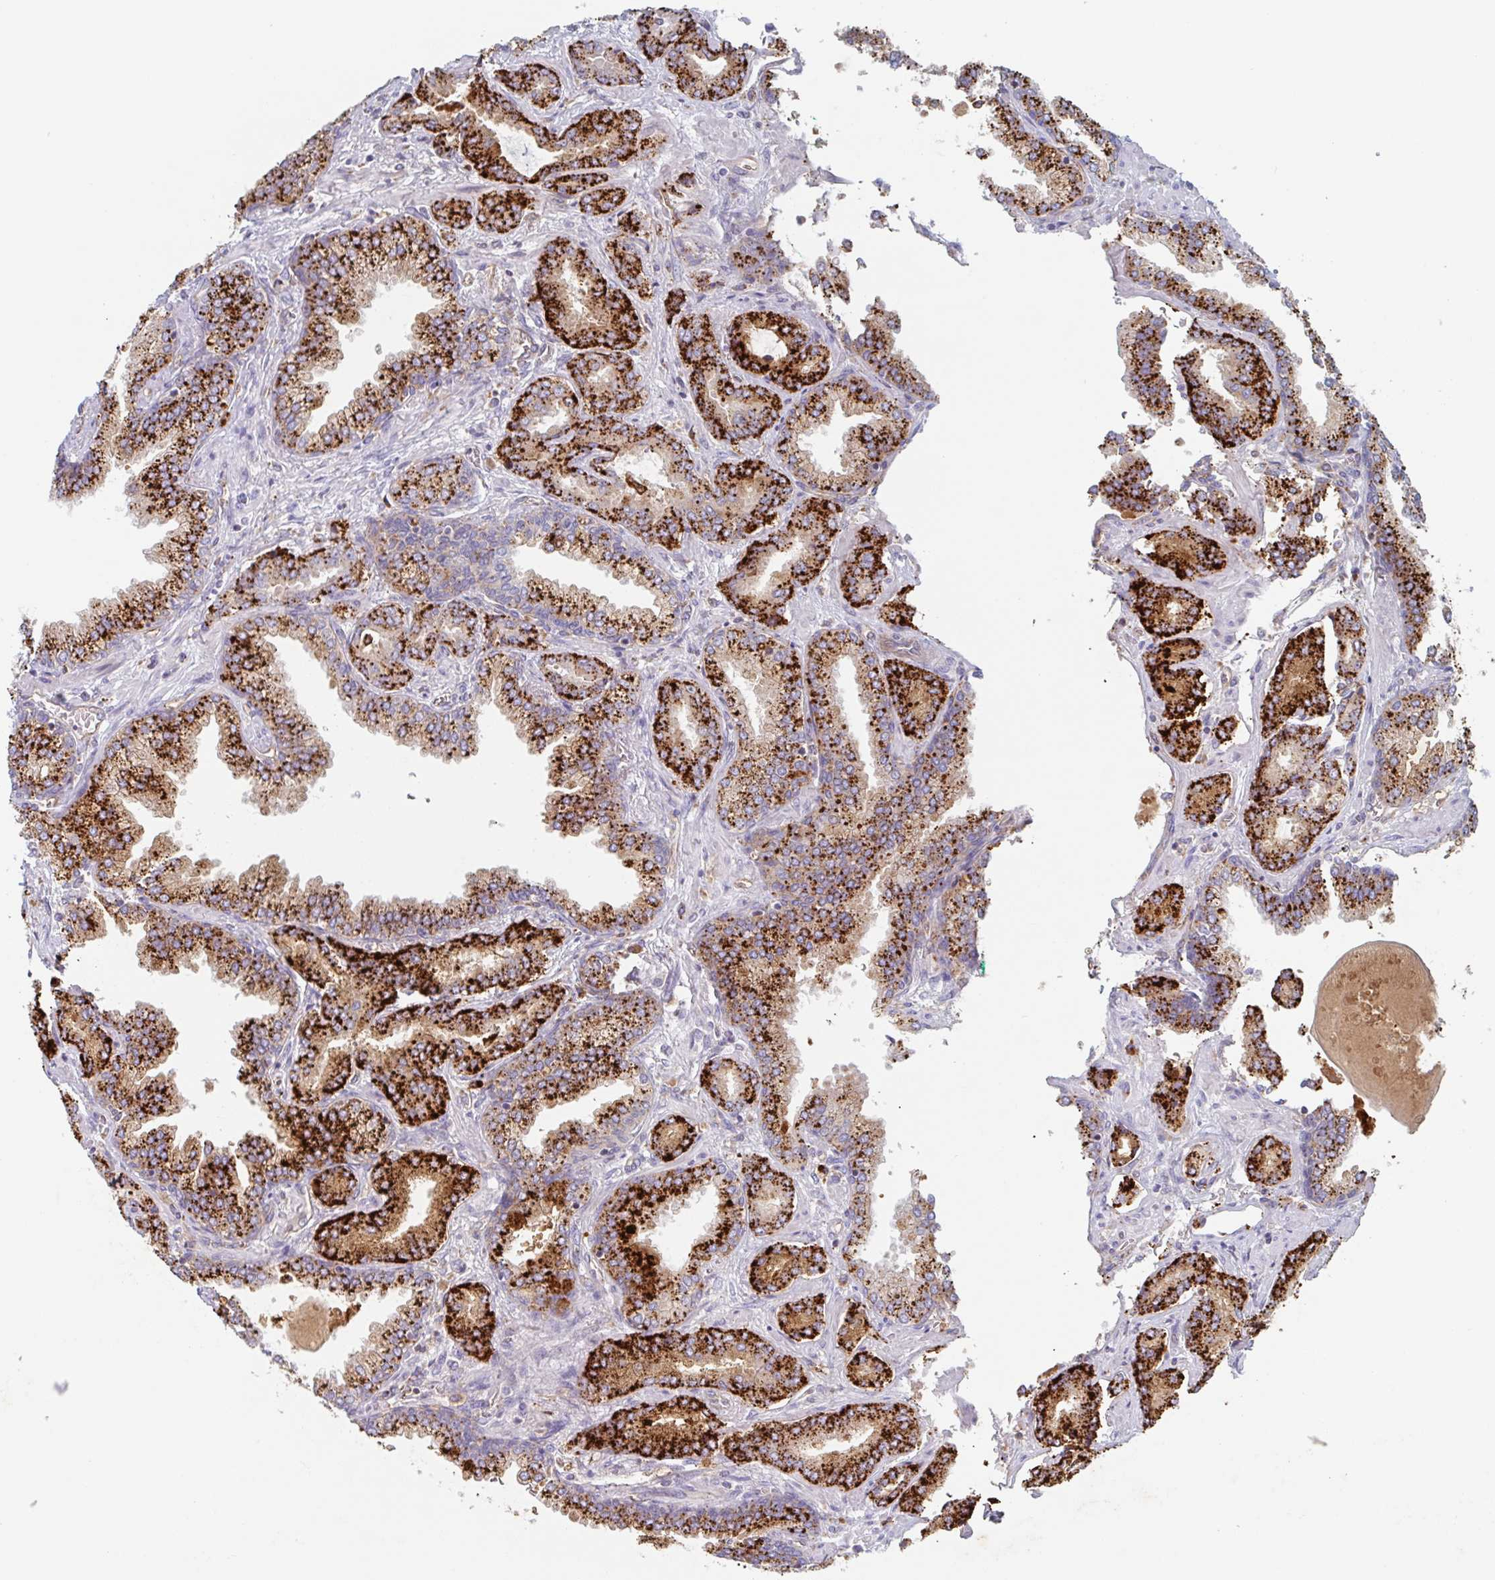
{"staining": {"intensity": "strong", "quantity": ">75%", "location": "cytoplasmic/membranous"}, "tissue": "prostate cancer", "cell_type": "Tumor cells", "image_type": "cancer", "snomed": [{"axis": "morphology", "description": "Adenocarcinoma, High grade"}, {"axis": "topography", "description": "Prostate"}], "caption": "Strong cytoplasmic/membranous staining for a protein is appreciated in about >75% of tumor cells of prostate cancer using IHC.", "gene": "MANBA", "patient": {"sex": "male", "age": 72}}